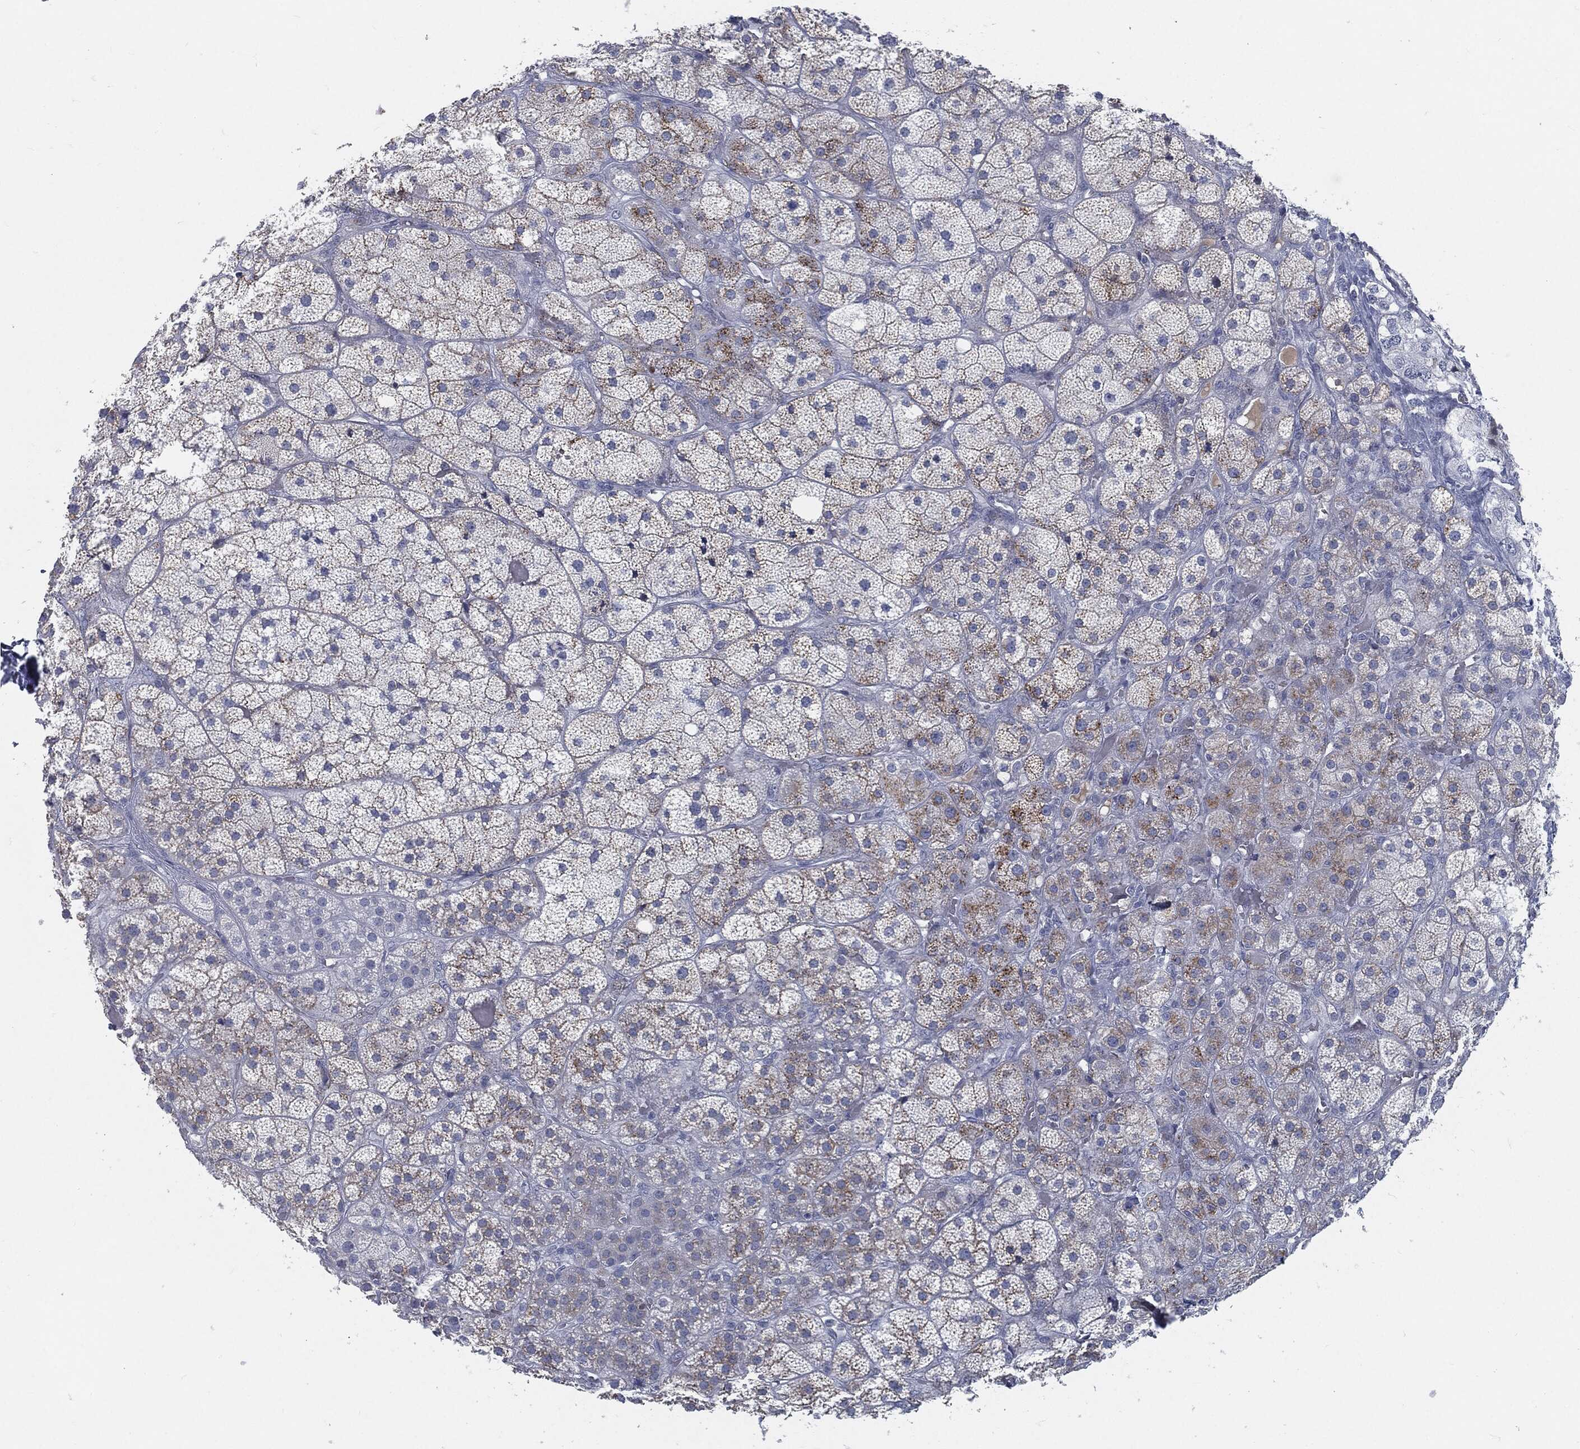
{"staining": {"intensity": "moderate", "quantity": "25%-75%", "location": "cytoplasmic/membranous"}, "tissue": "adrenal gland", "cell_type": "Glandular cells", "image_type": "normal", "snomed": [{"axis": "morphology", "description": "Normal tissue, NOS"}, {"axis": "topography", "description": "Adrenal gland"}], "caption": "Glandular cells show medium levels of moderate cytoplasmic/membranous expression in about 25%-75% of cells in benign adrenal gland. The staining is performed using DAB (3,3'-diaminobenzidine) brown chromogen to label protein expression. The nuclei are counter-stained blue using hematoxylin.", "gene": "MST1", "patient": {"sex": "male", "age": 57}}